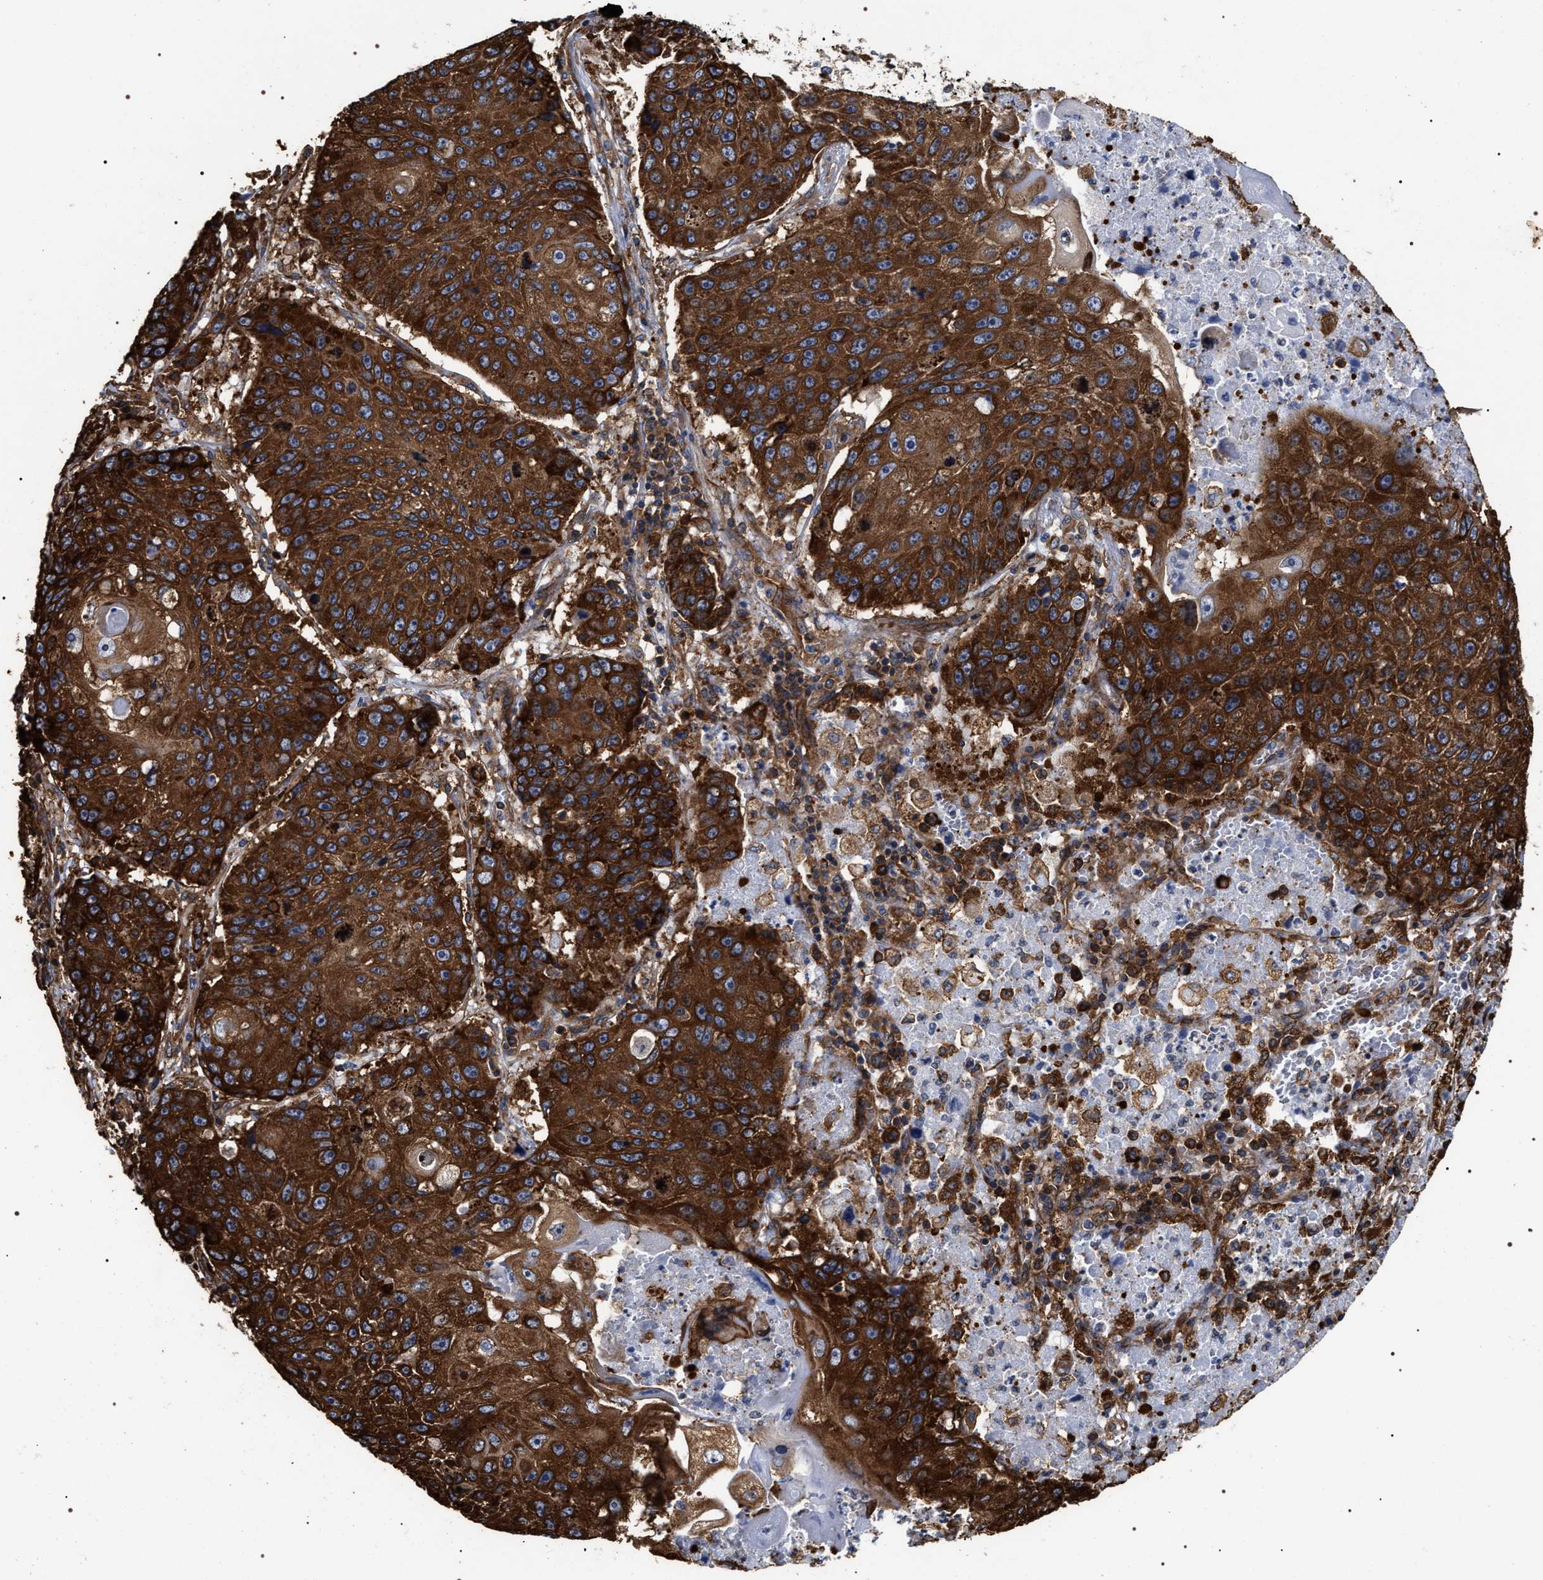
{"staining": {"intensity": "strong", "quantity": ">75%", "location": "cytoplasmic/membranous"}, "tissue": "lung cancer", "cell_type": "Tumor cells", "image_type": "cancer", "snomed": [{"axis": "morphology", "description": "Squamous cell carcinoma, NOS"}, {"axis": "topography", "description": "Lung"}], "caption": "This micrograph displays immunohistochemistry (IHC) staining of human lung cancer (squamous cell carcinoma), with high strong cytoplasmic/membranous staining in about >75% of tumor cells.", "gene": "SERBP1", "patient": {"sex": "male", "age": 61}}